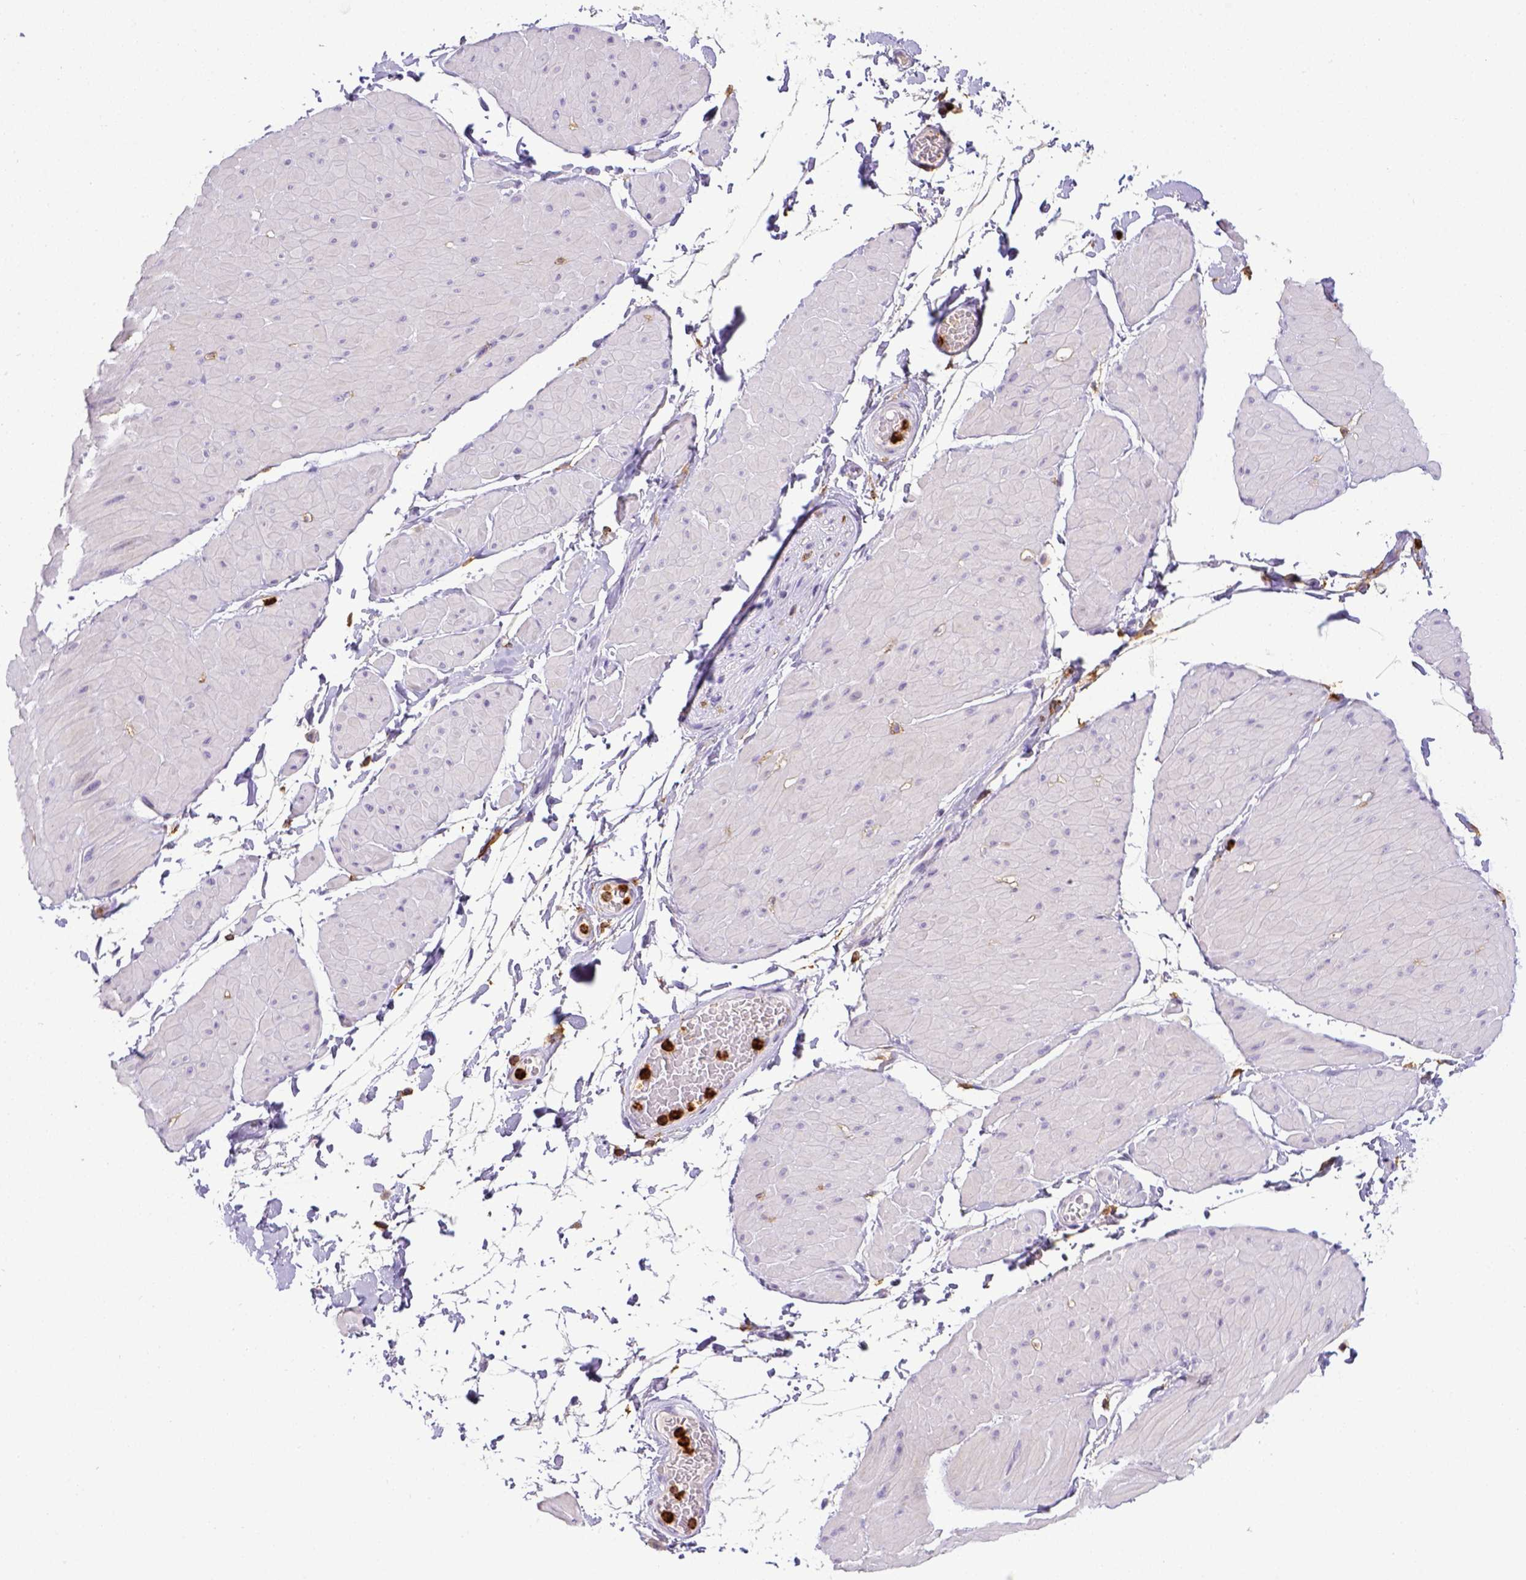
{"staining": {"intensity": "negative", "quantity": "none", "location": "none"}, "tissue": "adipose tissue", "cell_type": "Adipocytes", "image_type": "normal", "snomed": [{"axis": "morphology", "description": "Normal tissue, NOS"}, {"axis": "topography", "description": "Smooth muscle"}, {"axis": "topography", "description": "Peripheral nerve tissue"}], "caption": "IHC histopathology image of unremarkable human adipose tissue stained for a protein (brown), which demonstrates no staining in adipocytes.", "gene": "ITGAM", "patient": {"sex": "male", "age": 58}}